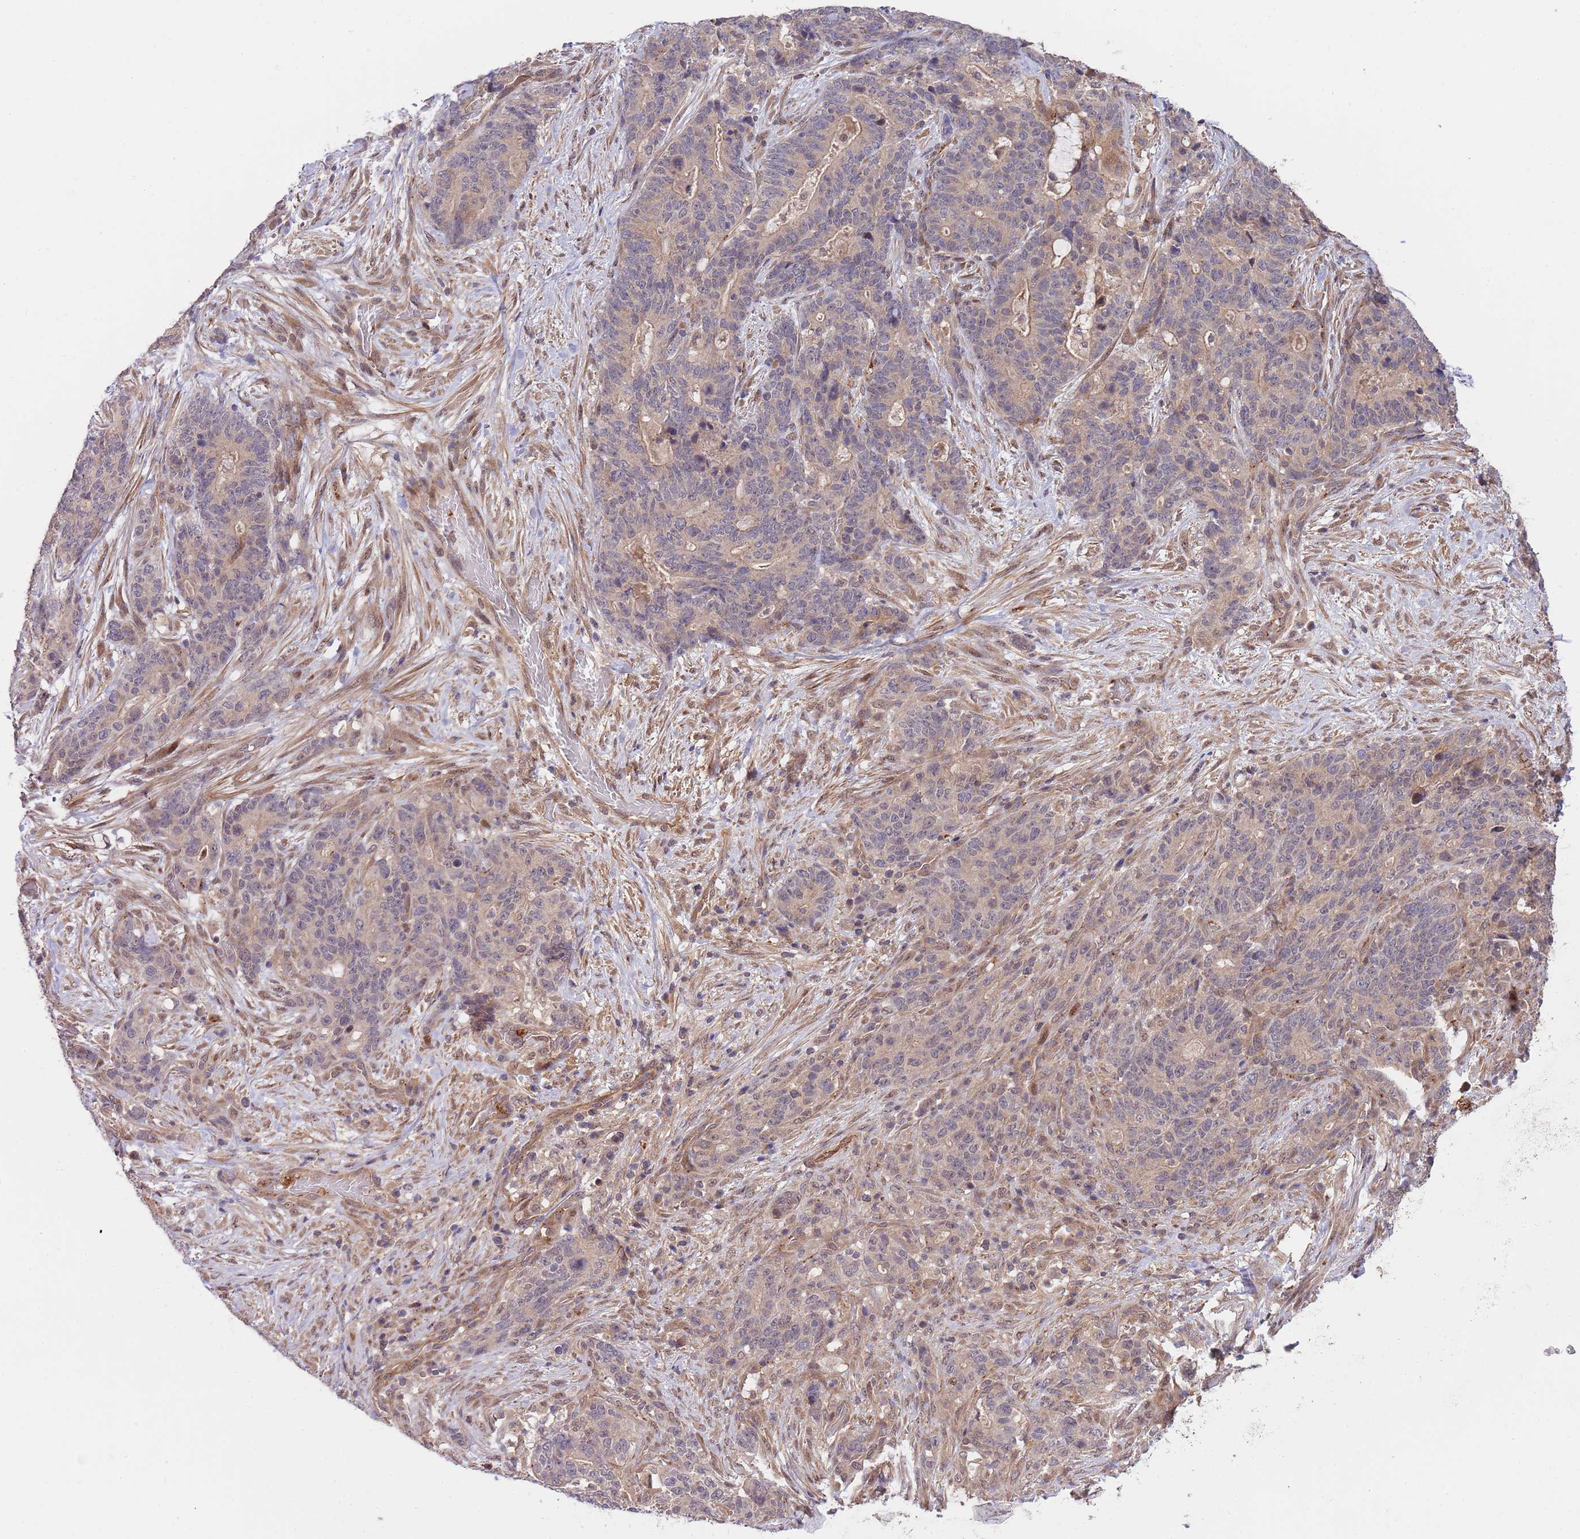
{"staining": {"intensity": "negative", "quantity": "none", "location": "none"}, "tissue": "stomach cancer", "cell_type": "Tumor cells", "image_type": "cancer", "snomed": [{"axis": "morphology", "description": "Normal tissue, NOS"}, {"axis": "morphology", "description": "Adenocarcinoma, NOS"}, {"axis": "topography", "description": "Stomach"}], "caption": "This is a micrograph of immunohistochemistry (IHC) staining of stomach cancer (adenocarcinoma), which shows no expression in tumor cells. (Stains: DAB (3,3'-diaminobenzidine) immunohistochemistry (IHC) with hematoxylin counter stain, Microscopy: brightfield microscopy at high magnification).", "gene": "PRR16", "patient": {"sex": "female", "age": 64}}